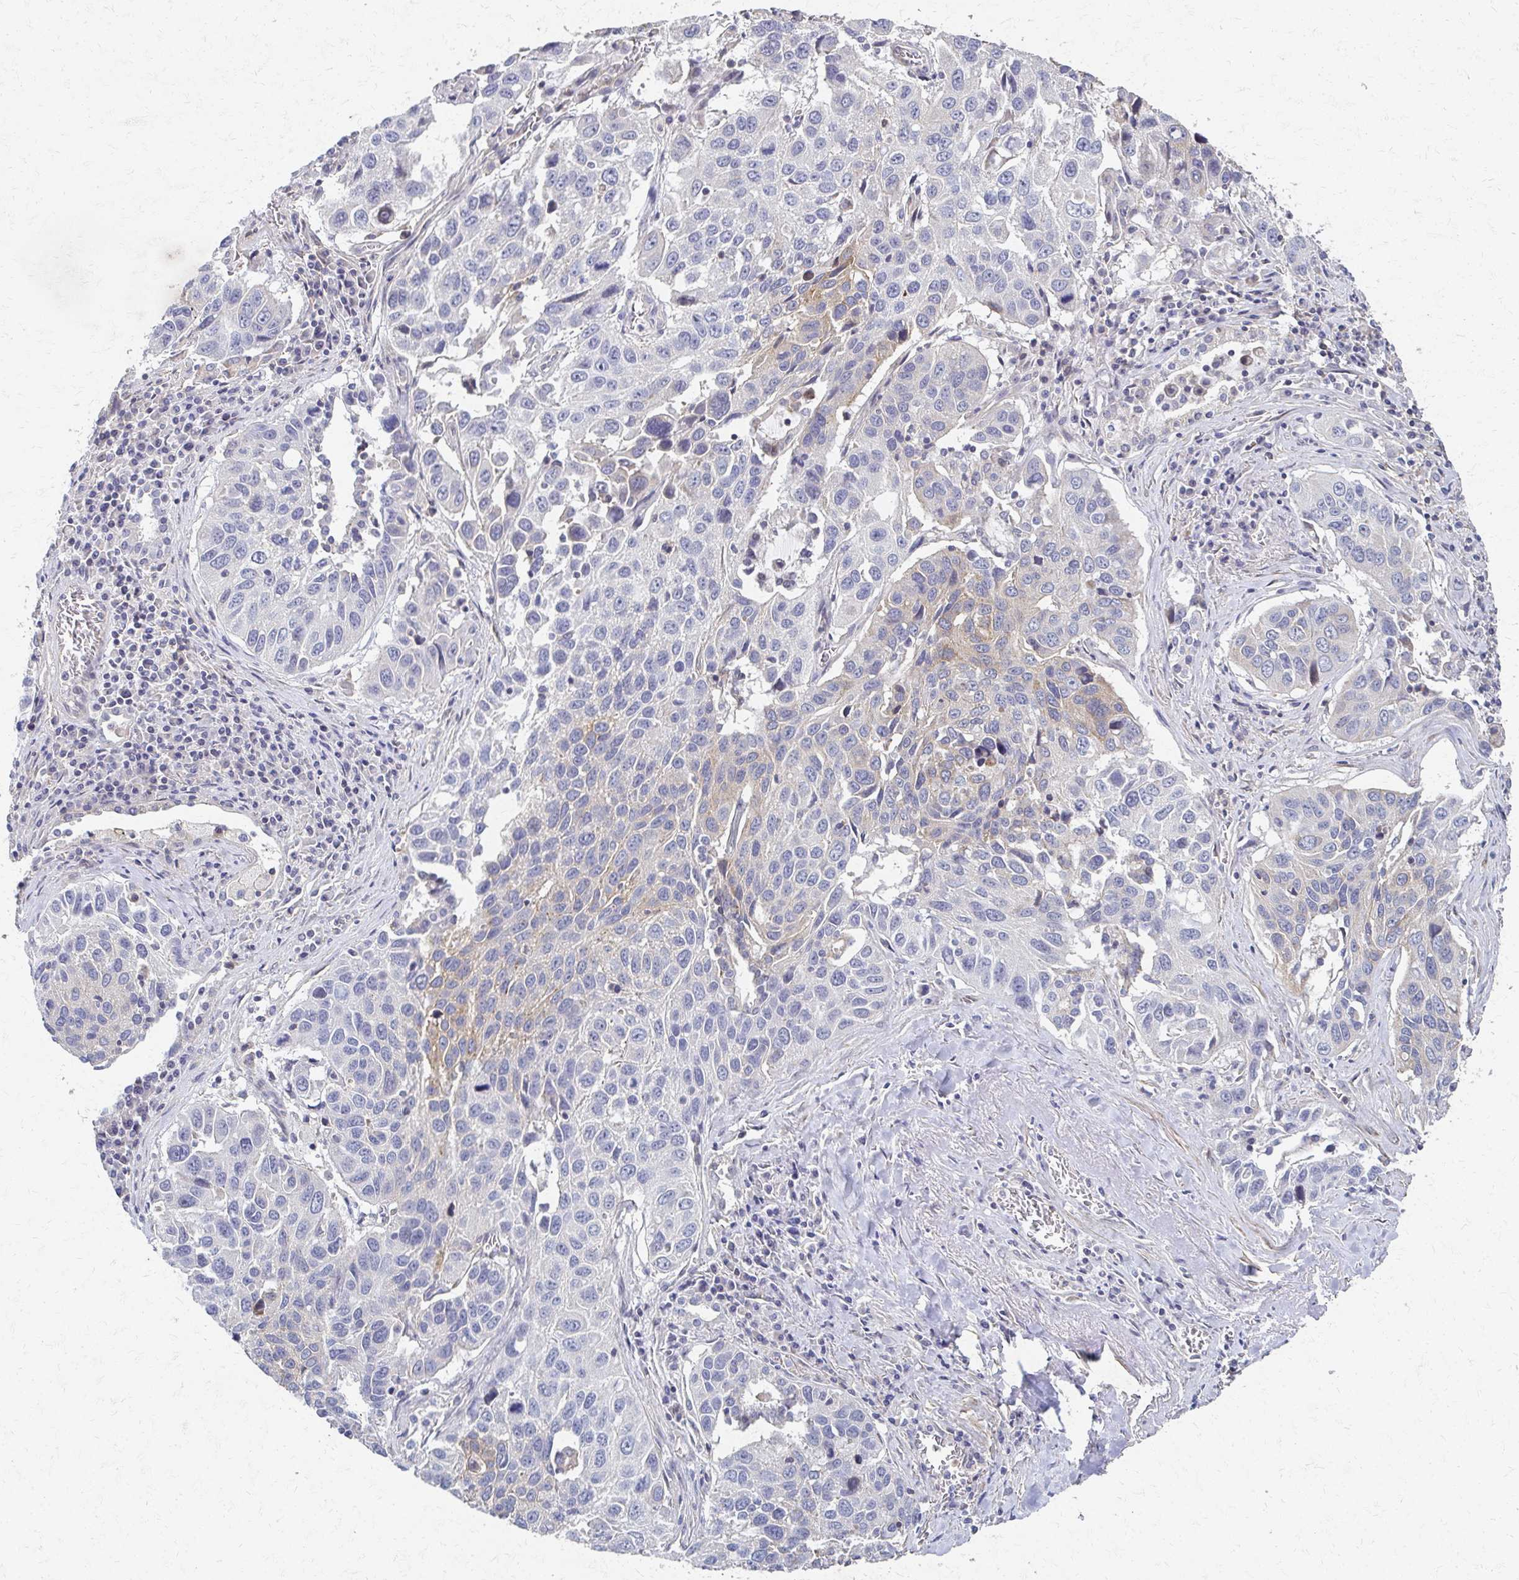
{"staining": {"intensity": "weak", "quantity": "<25%", "location": "cytoplasmic/membranous"}, "tissue": "lung cancer", "cell_type": "Tumor cells", "image_type": "cancer", "snomed": [{"axis": "morphology", "description": "Squamous cell carcinoma, NOS"}, {"axis": "topography", "description": "Lung"}], "caption": "Immunohistochemical staining of lung cancer demonstrates no significant staining in tumor cells.", "gene": "EOLA2", "patient": {"sex": "female", "age": 61}}